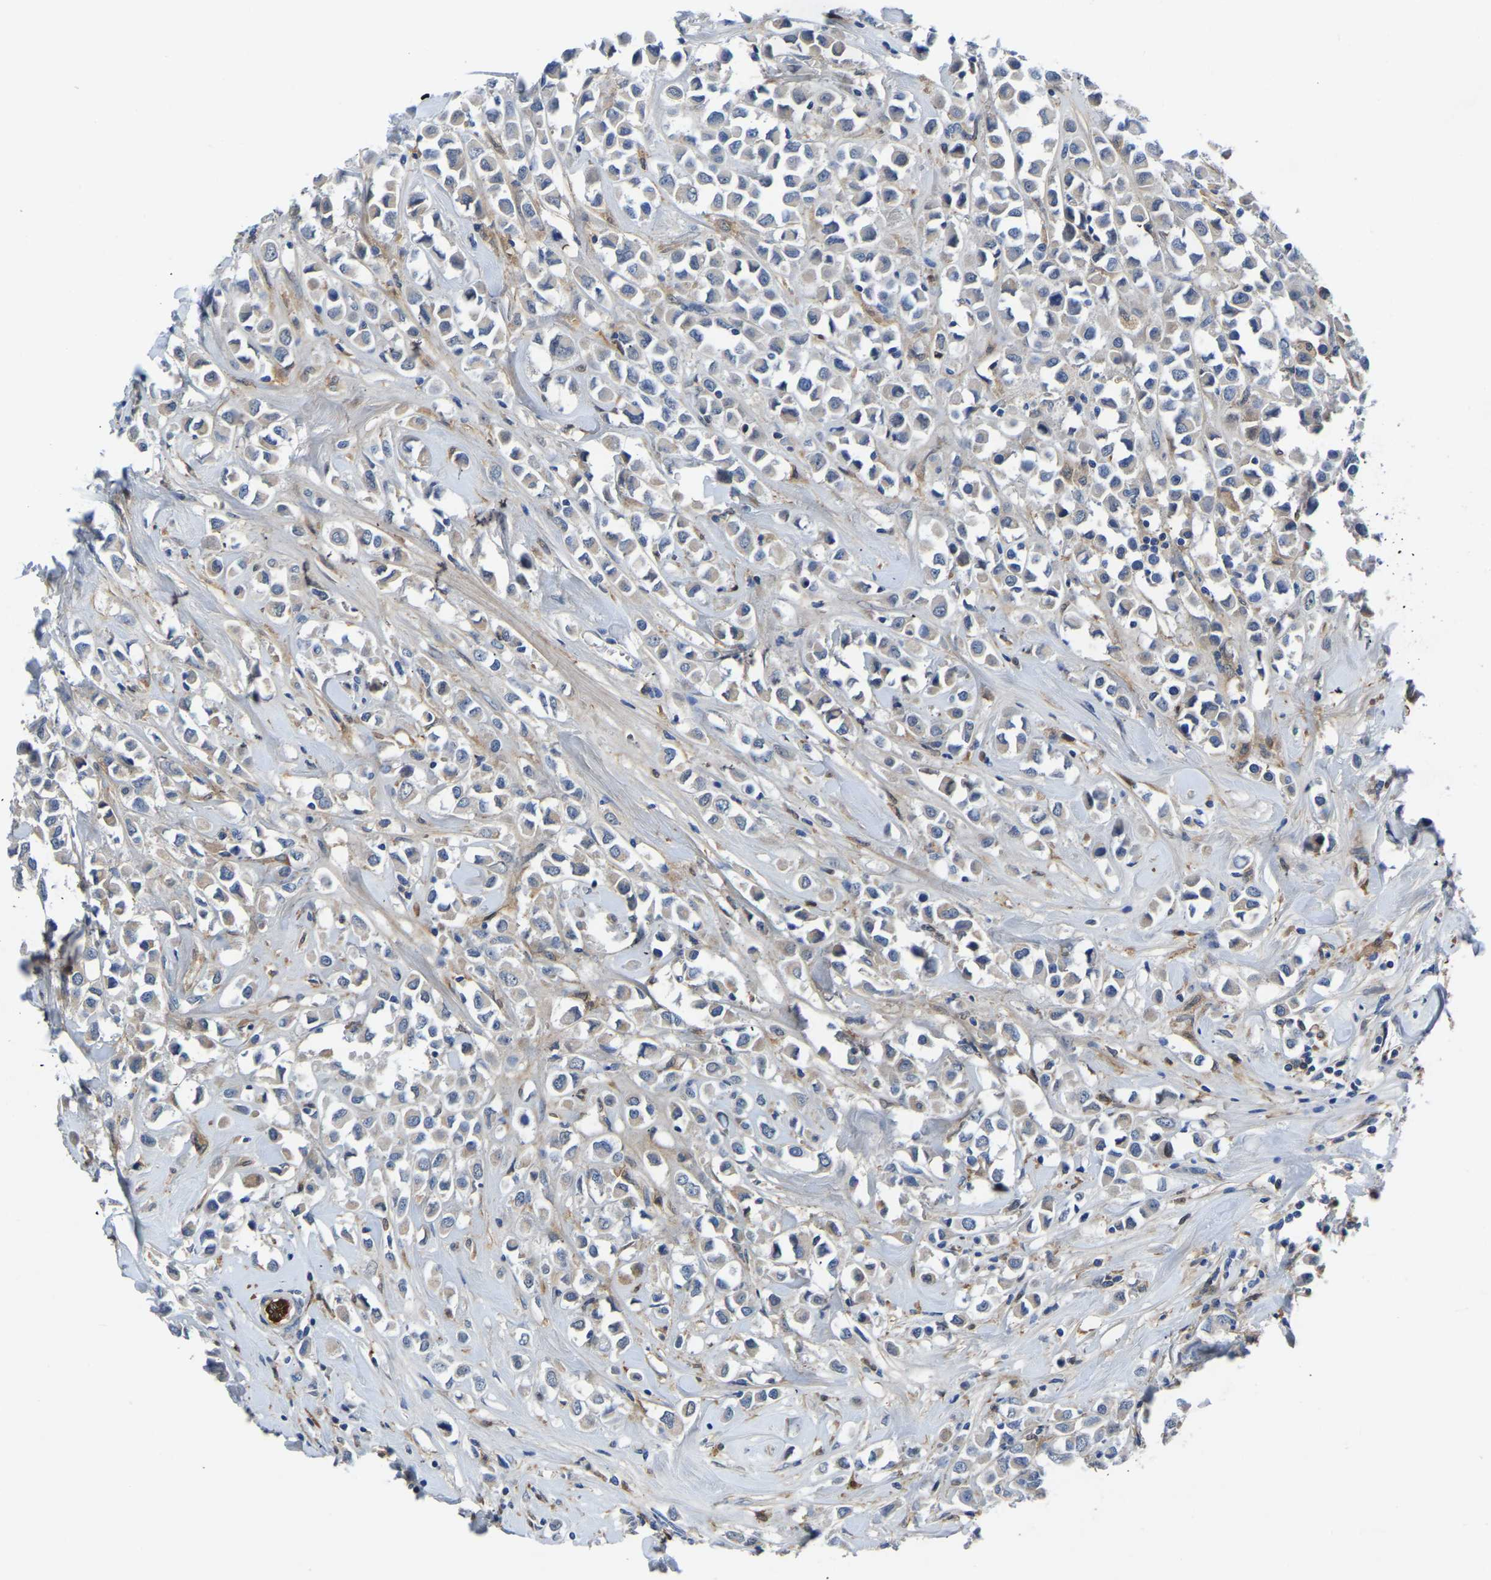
{"staining": {"intensity": "weak", "quantity": "<25%", "location": "cytoplasmic/membranous"}, "tissue": "breast cancer", "cell_type": "Tumor cells", "image_type": "cancer", "snomed": [{"axis": "morphology", "description": "Duct carcinoma"}, {"axis": "topography", "description": "Breast"}], "caption": "High magnification brightfield microscopy of breast cancer stained with DAB (3,3'-diaminobenzidine) (brown) and counterstained with hematoxylin (blue): tumor cells show no significant expression.", "gene": "ATG2B", "patient": {"sex": "female", "age": 61}}